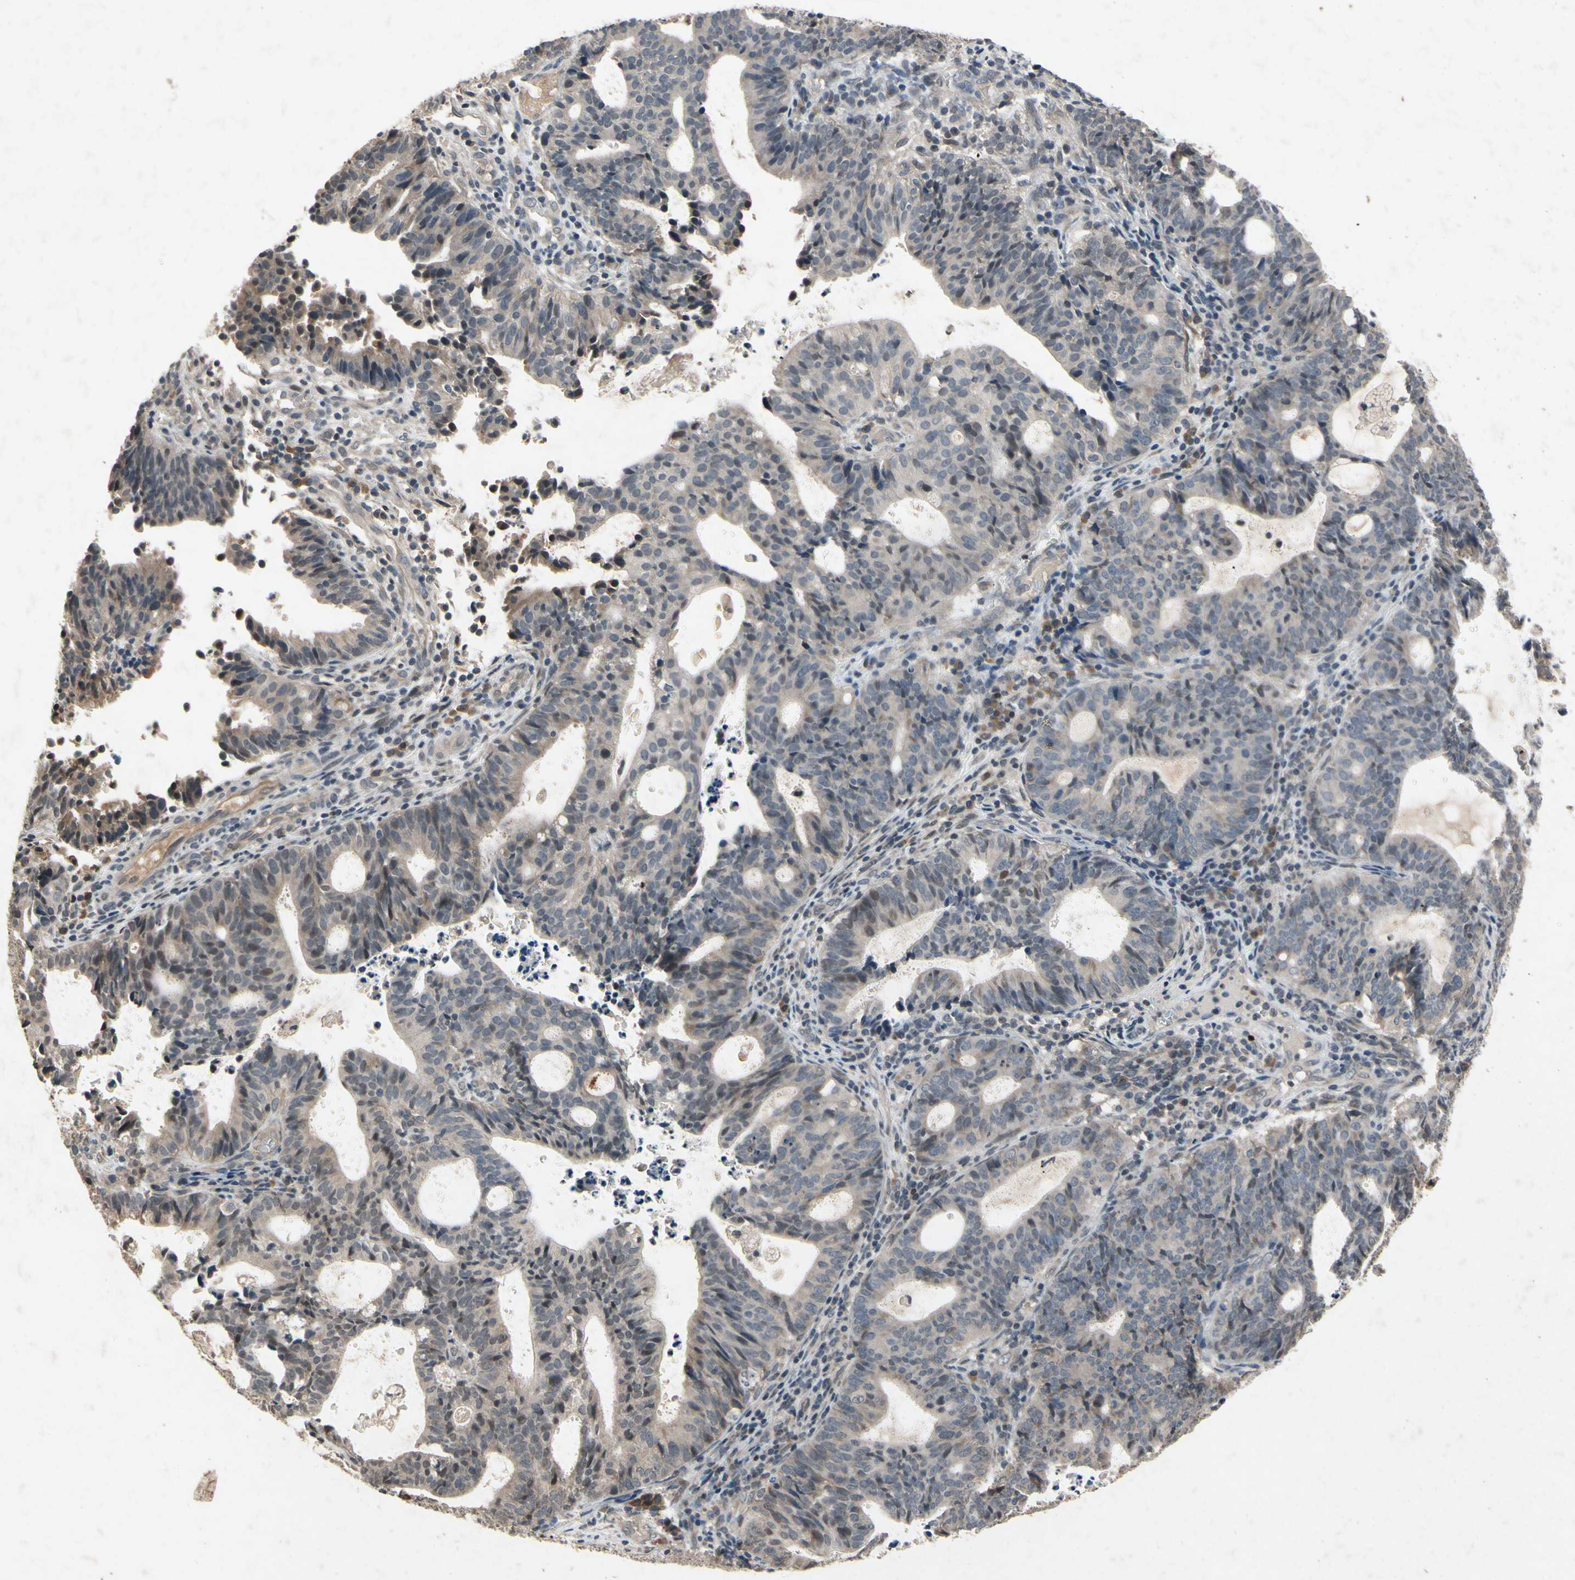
{"staining": {"intensity": "weak", "quantity": "25%-75%", "location": "cytoplasmic/membranous"}, "tissue": "endometrial cancer", "cell_type": "Tumor cells", "image_type": "cancer", "snomed": [{"axis": "morphology", "description": "Adenocarcinoma, NOS"}, {"axis": "topography", "description": "Uterus"}], "caption": "There is low levels of weak cytoplasmic/membranous positivity in tumor cells of endometrial cancer, as demonstrated by immunohistochemical staining (brown color).", "gene": "DPY19L3", "patient": {"sex": "female", "age": 83}}